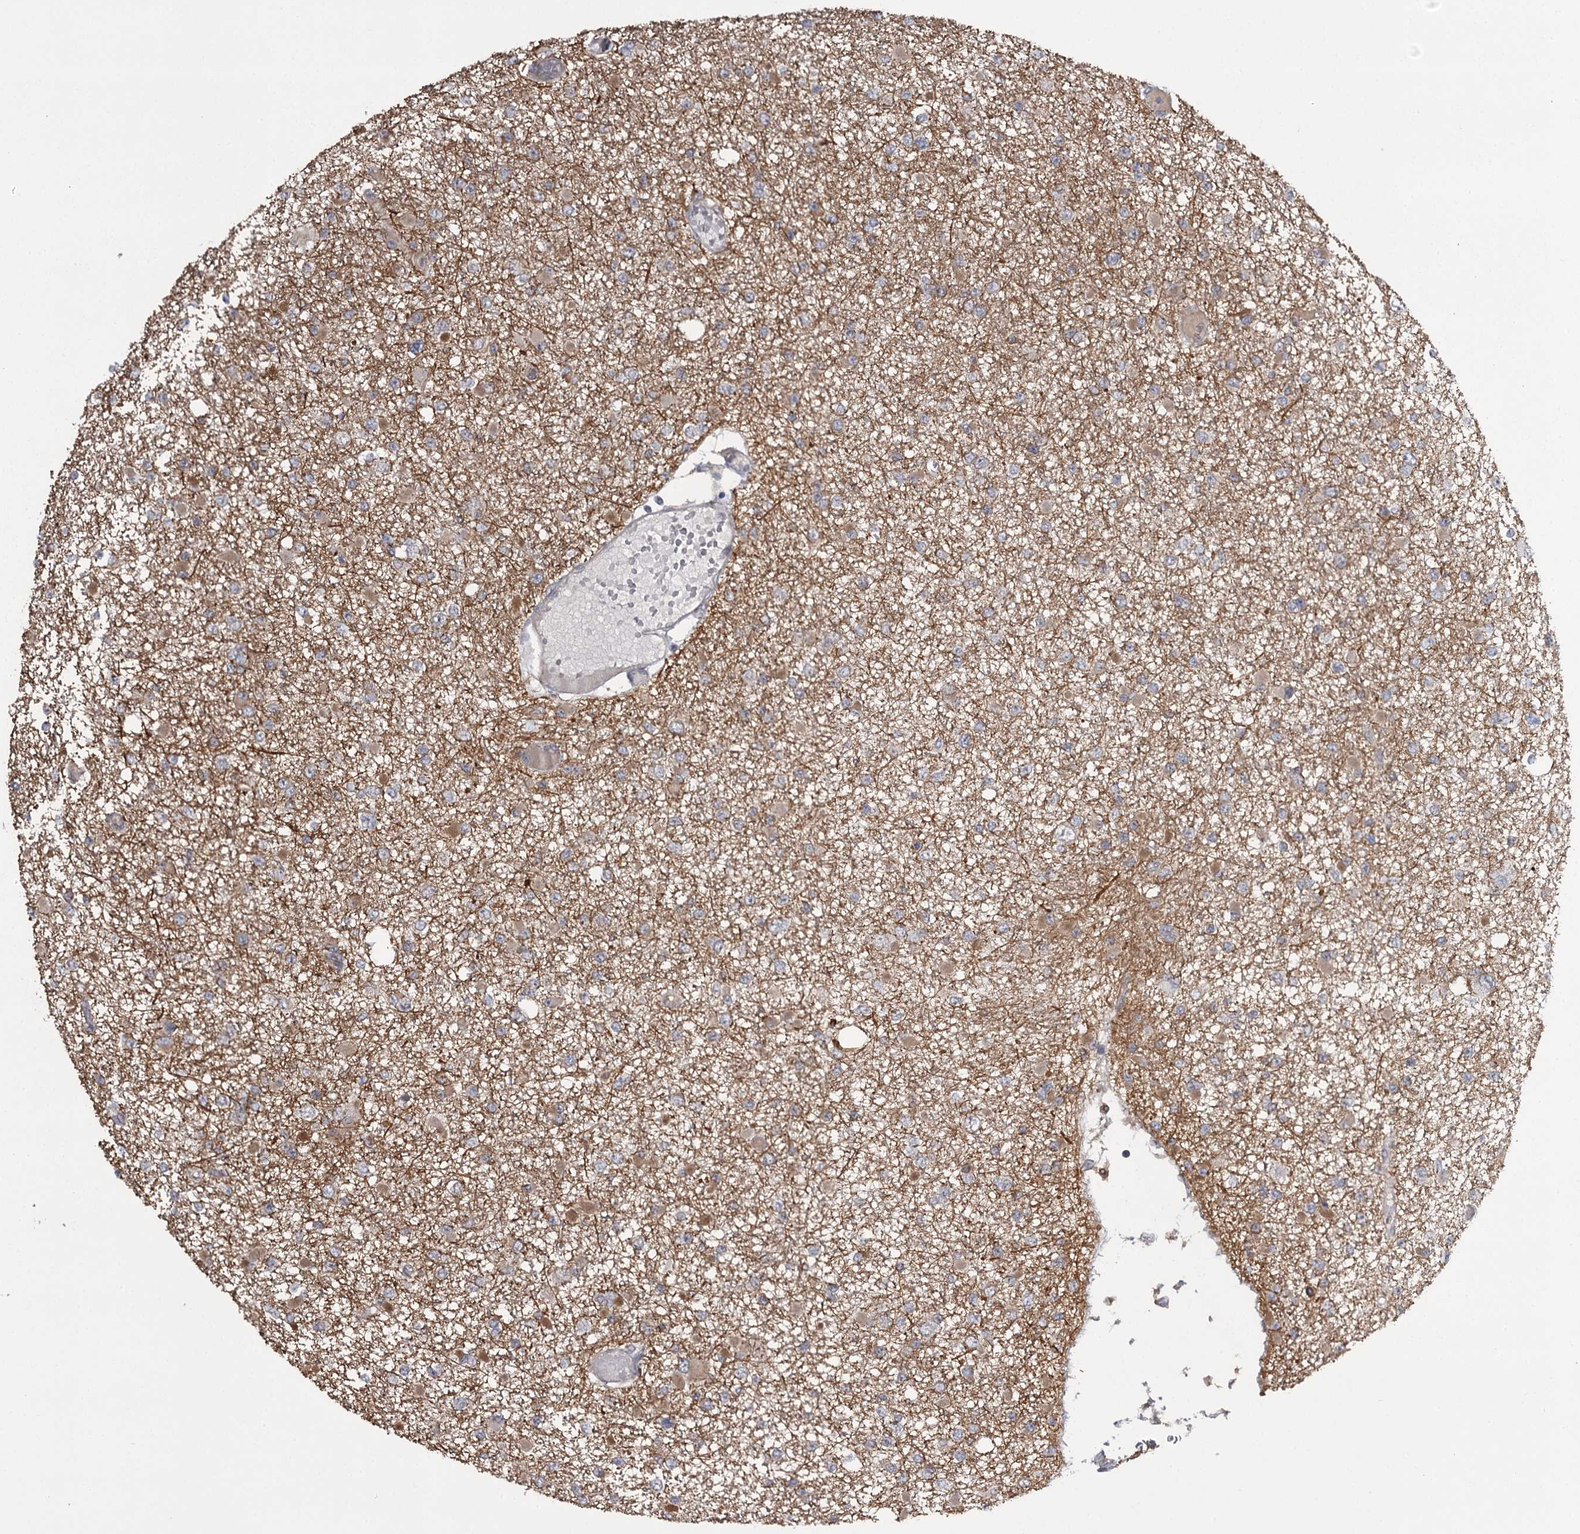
{"staining": {"intensity": "negative", "quantity": "none", "location": "none"}, "tissue": "glioma", "cell_type": "Tumor cells", "image_type": "cancer", "snomed": [{"axis": "morphology", "description": "Glioma, malignant, Low grade"}, {"axis": "topography", "description": "Brain"}], "caption": "An immunohistochemistry histopathology image of malignant low-grade glioma is shown. There is no staining in tumor cells of malignant low-grade glioma.", "gene": "CWF19L2", "patient": {"sex": "female", "age": 22}}